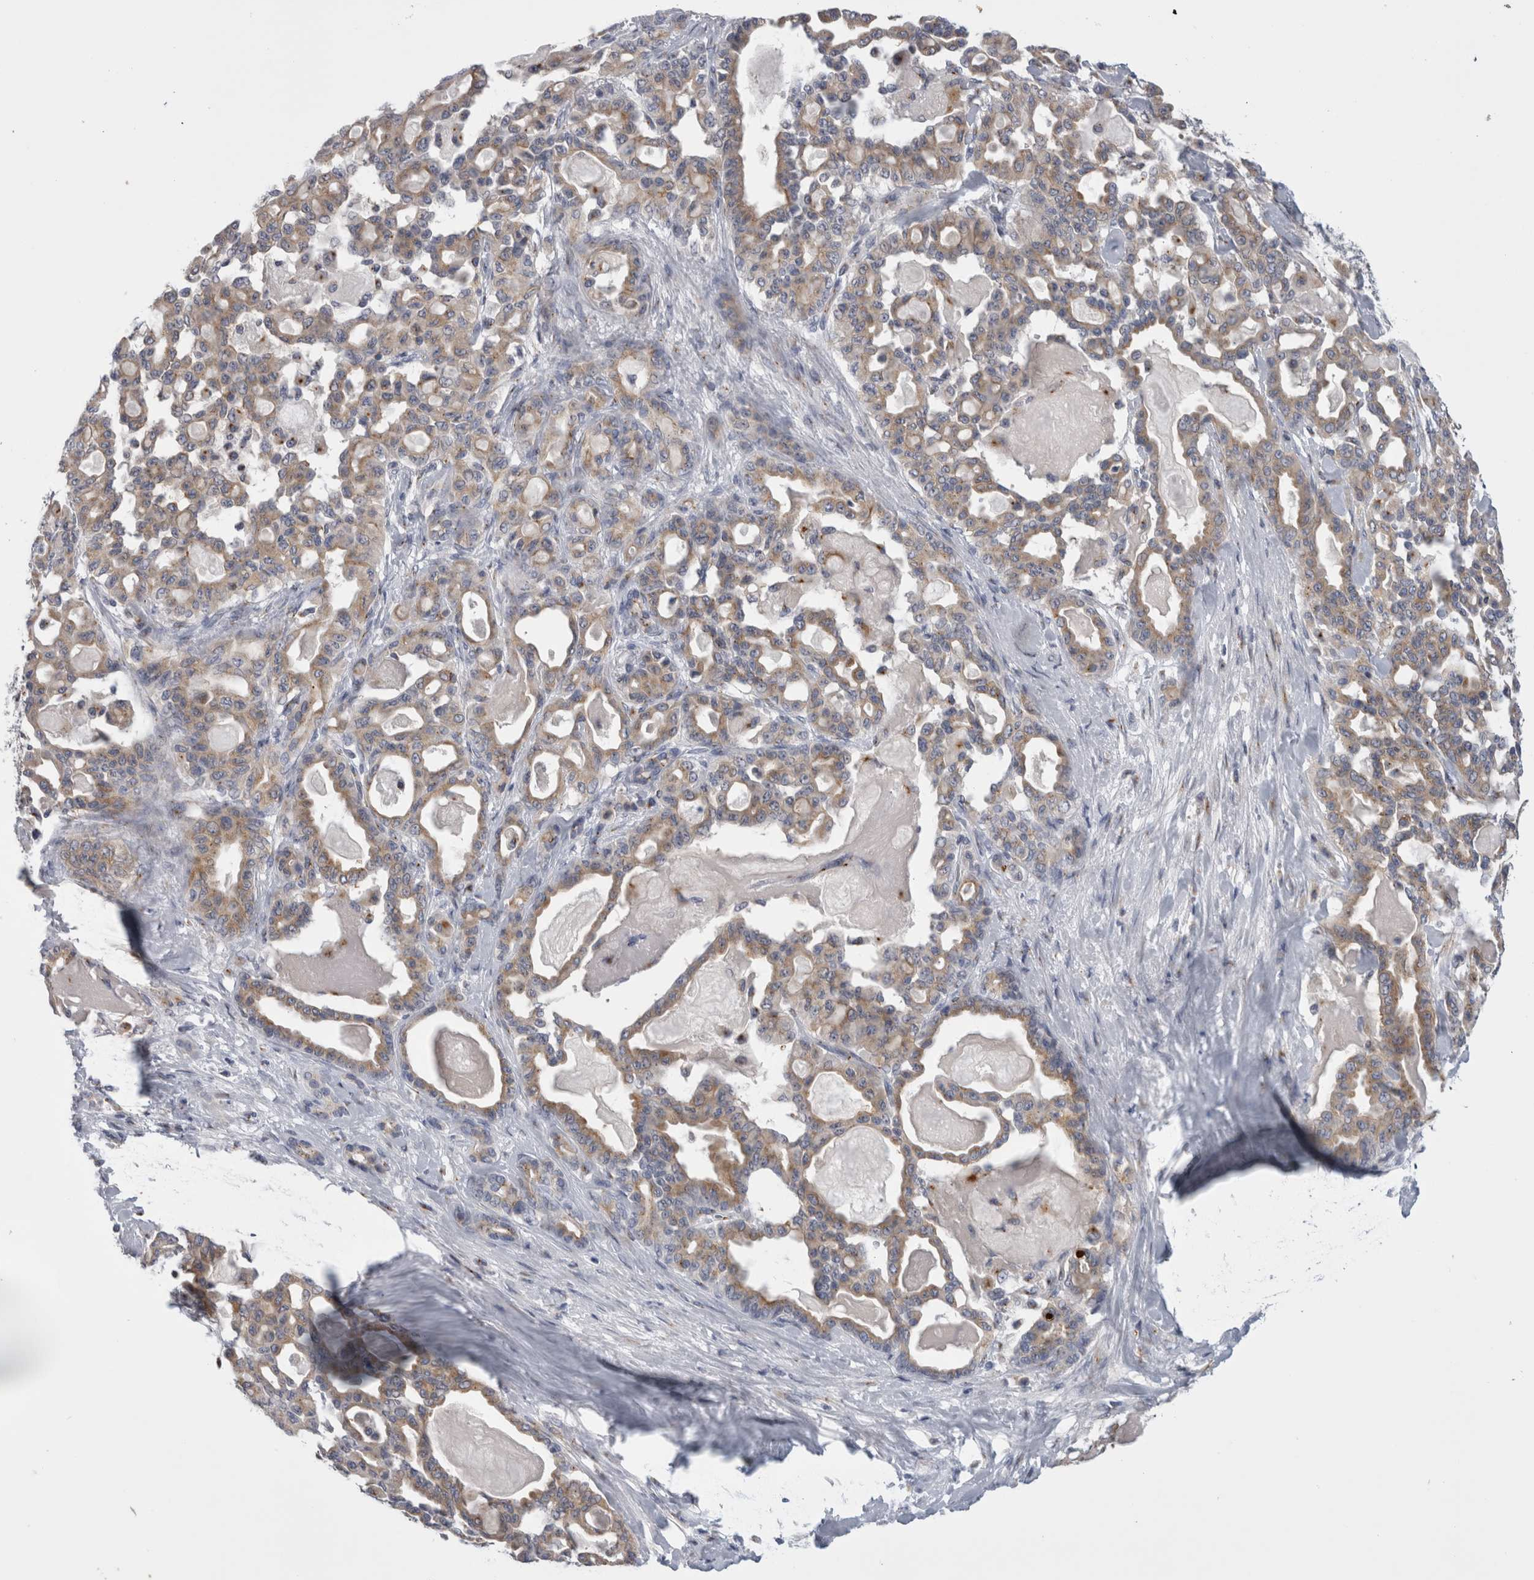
{"staining": {"intensity": "weak", "quantity": ">75%", "location": "cytoplasmic/membranous"}, "tissue": "pancreatic cancer", "cell_type": "Tumor cells", "image_type": "cancer", "snomed": [{"axis": "morphology", "description": "Adenocarcinoma, NOS"}, {"axis": "topography", "description": "Pancreas"}], "caption": "This is a histology image of immunohistochemistry (IHC) staining of pancreatic cancer, which shows weak staining in the cytoplasmic/membranous of tumor cells.", "gene": "AKAP9", "patient": {"sex": "male", "age": 63}}